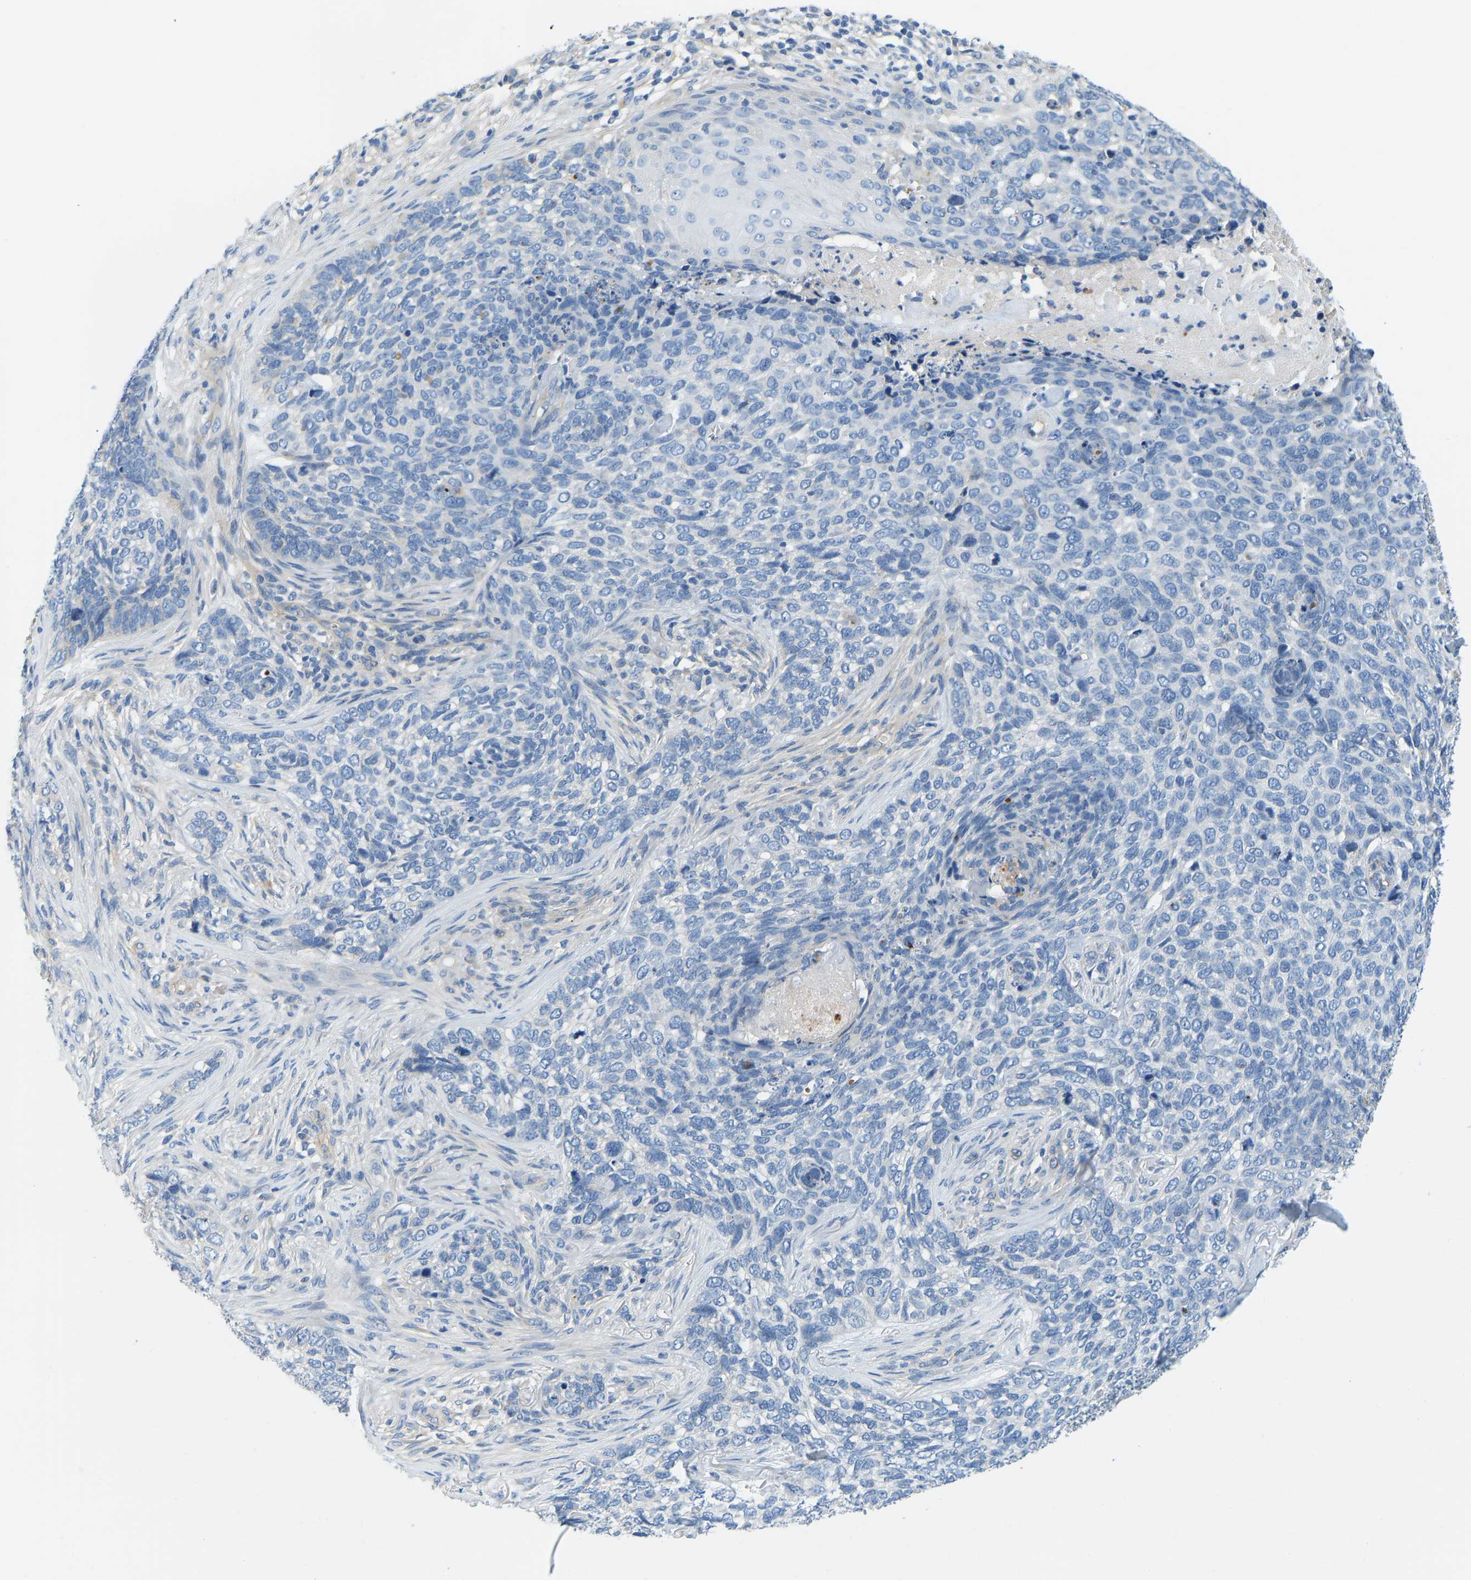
{"staining": {"intensity": "negative", "quantity": "none", "location": "none"}, "tissue": "skin cancer", "cell_type": "Tumor cells", "image_type": "cancer", "snomed": [{"axis": "morphology", "description": "Basal cell carcinoma"}, {"axis": "topography", "description": "Skin"}], "caption": "Tumor cells show no significant protein positivity in skin basal cell carcinoma. (DAB immunohistochemistry, high magnification).", "gene": "CHAD", "patient": {"sex": "female", "age": 64}}